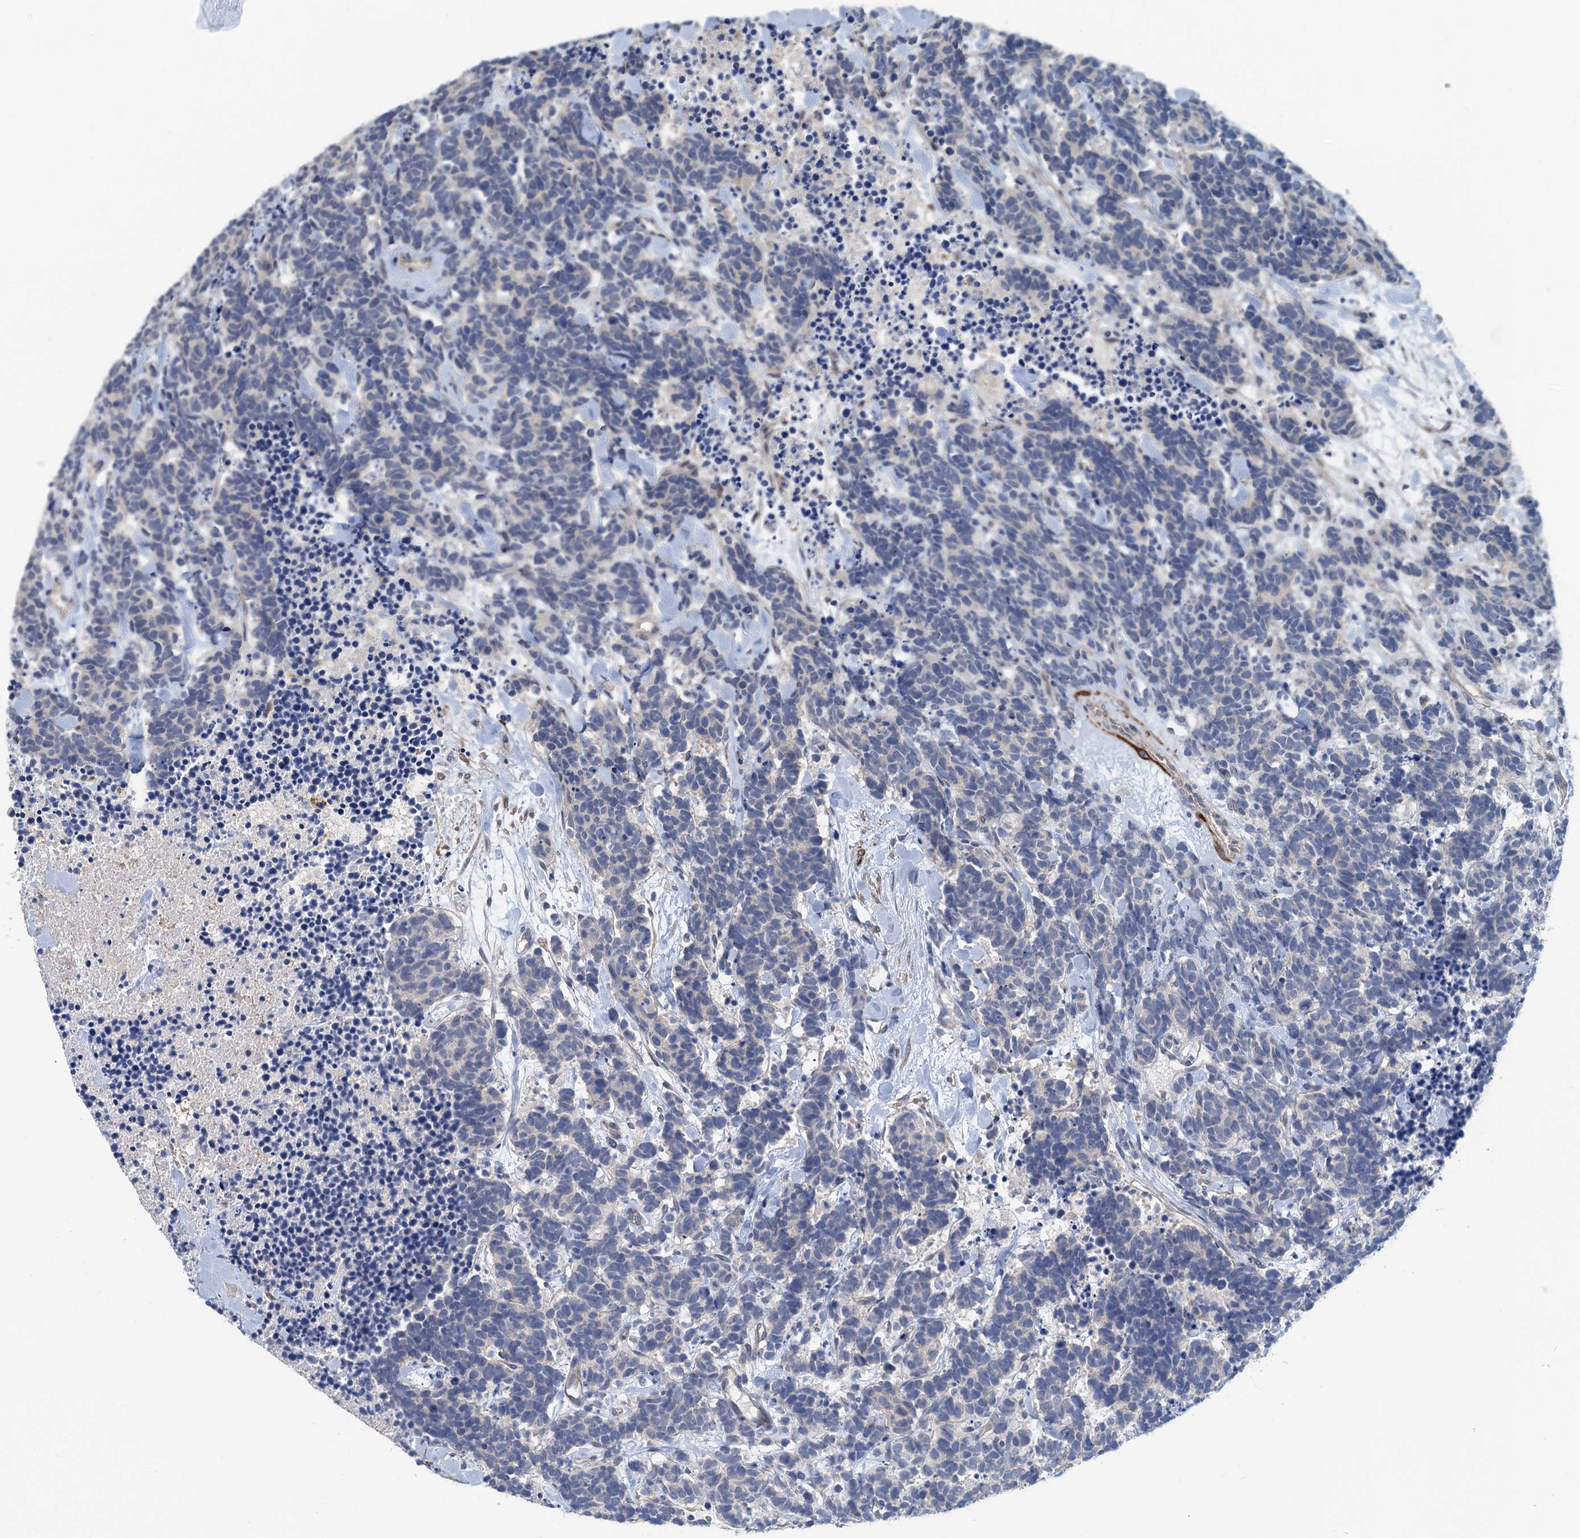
{"staining": {"intensity": "negative", "quantity": "none", "location": "none"}, "tissue": "carcinoid", "cell_type": "Tumor cells", "image_type": "cancer", "snomed": [{"axis": "morphology", "description": "Carcinoma, NOS"}, {"axis": "morphology", "description": "Carcinoid, malignant, NOS"}, {"axis": "topography", "description": "Prostate"}], "caption": "Carcinoid was stained to show a protein in brown. There is no significant expression in tumor cells.", "gene": "MYO16", "patient": {"sex": "male", "age": 57}}